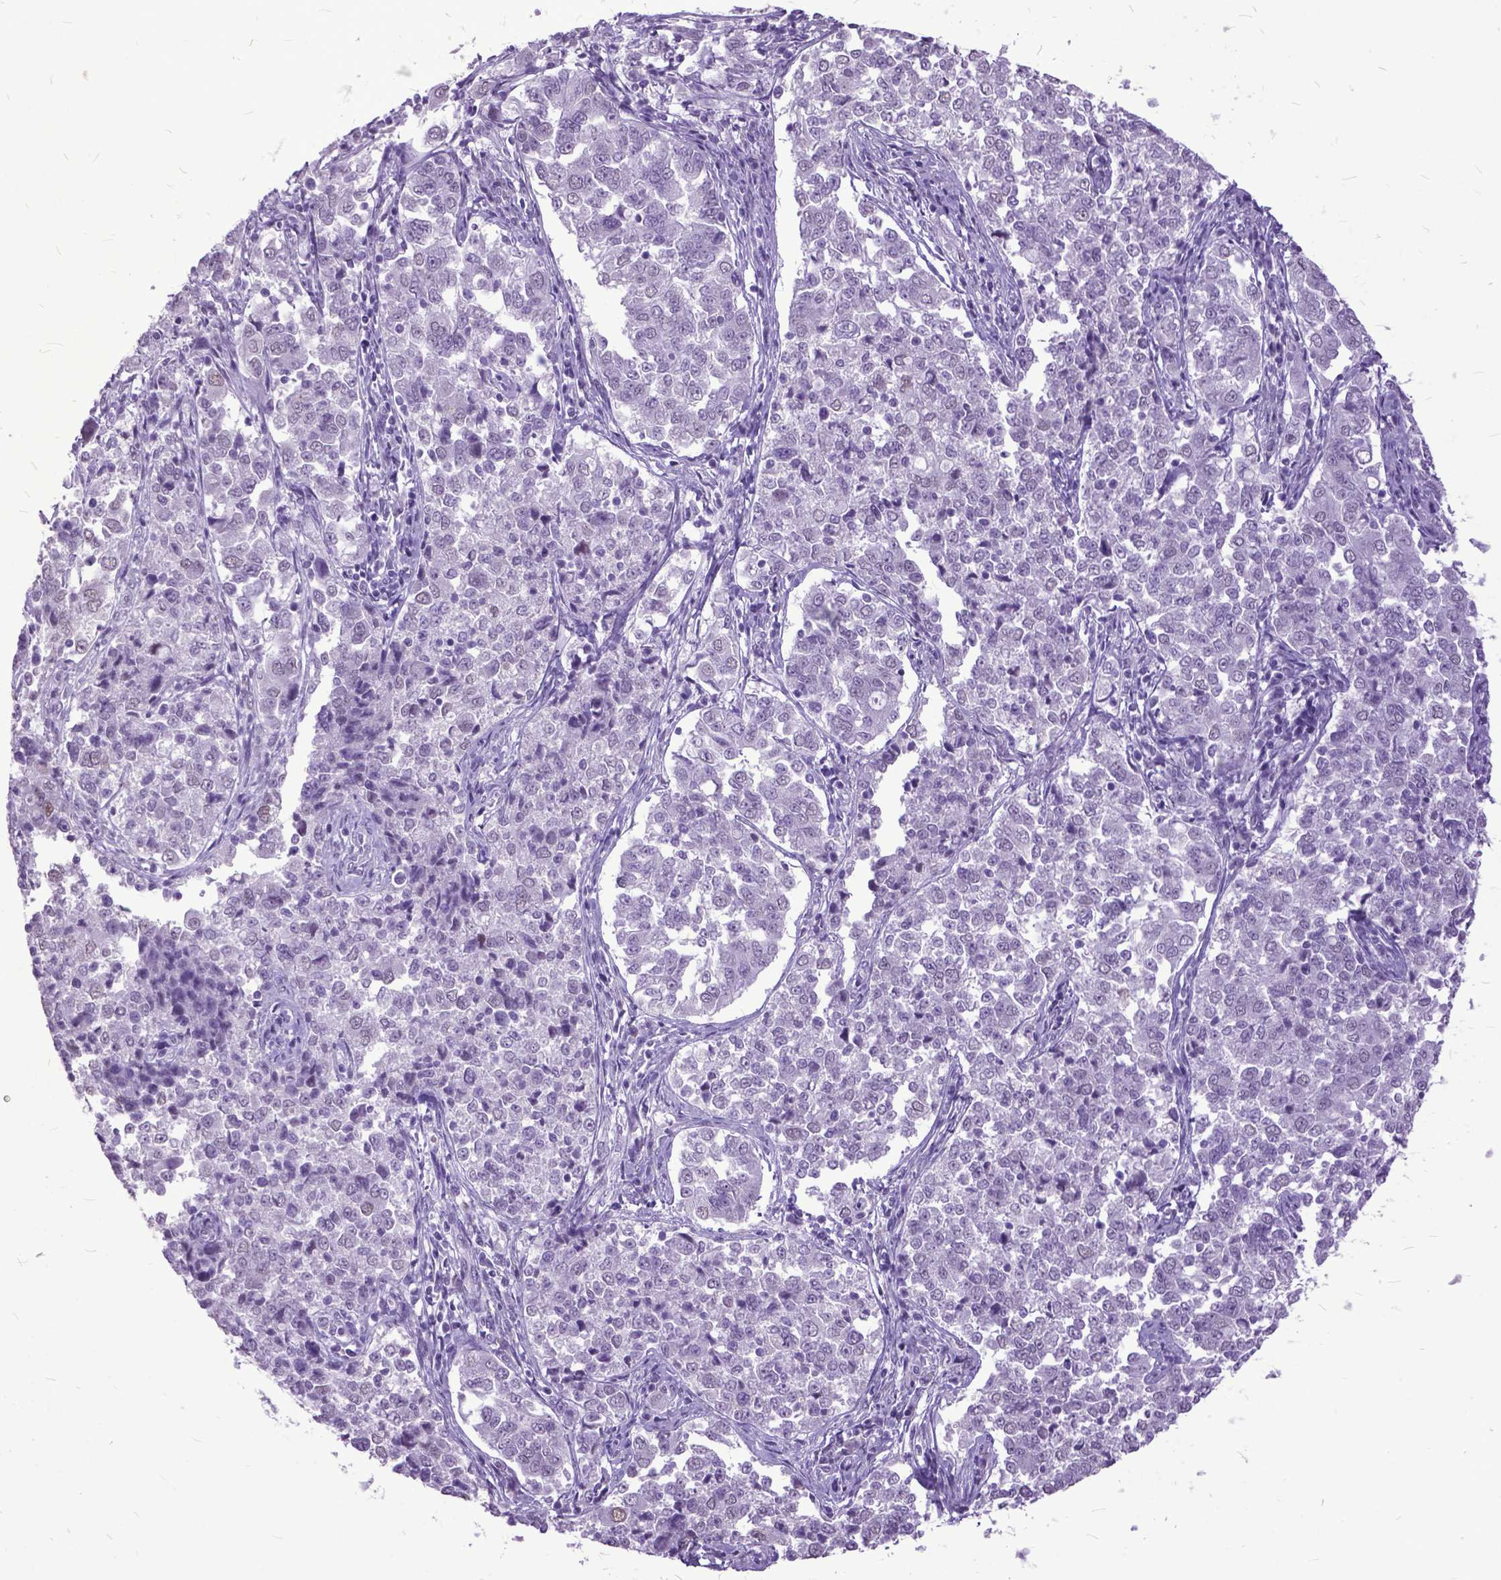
{"staining": {"intensity": "negative", "quantity": "none", "location": "none"}, "tissue": "endometrial cancer", "cell_type": "Tumor cells", "image_type": "cancer", "snomed": [{"axis": "morphology", "description": "Adenocarcinoma, NOS"}, {"axis": "topography", "description": "Endometrium"}], "caption": "High power microscopy image of an immunohistochemistry (IHC) micrograph of endometrial cancer, revealing no significant expression in tumor cells.", "gene": "MARCHF10", "patient": {"sex": "female", "age": 43}}